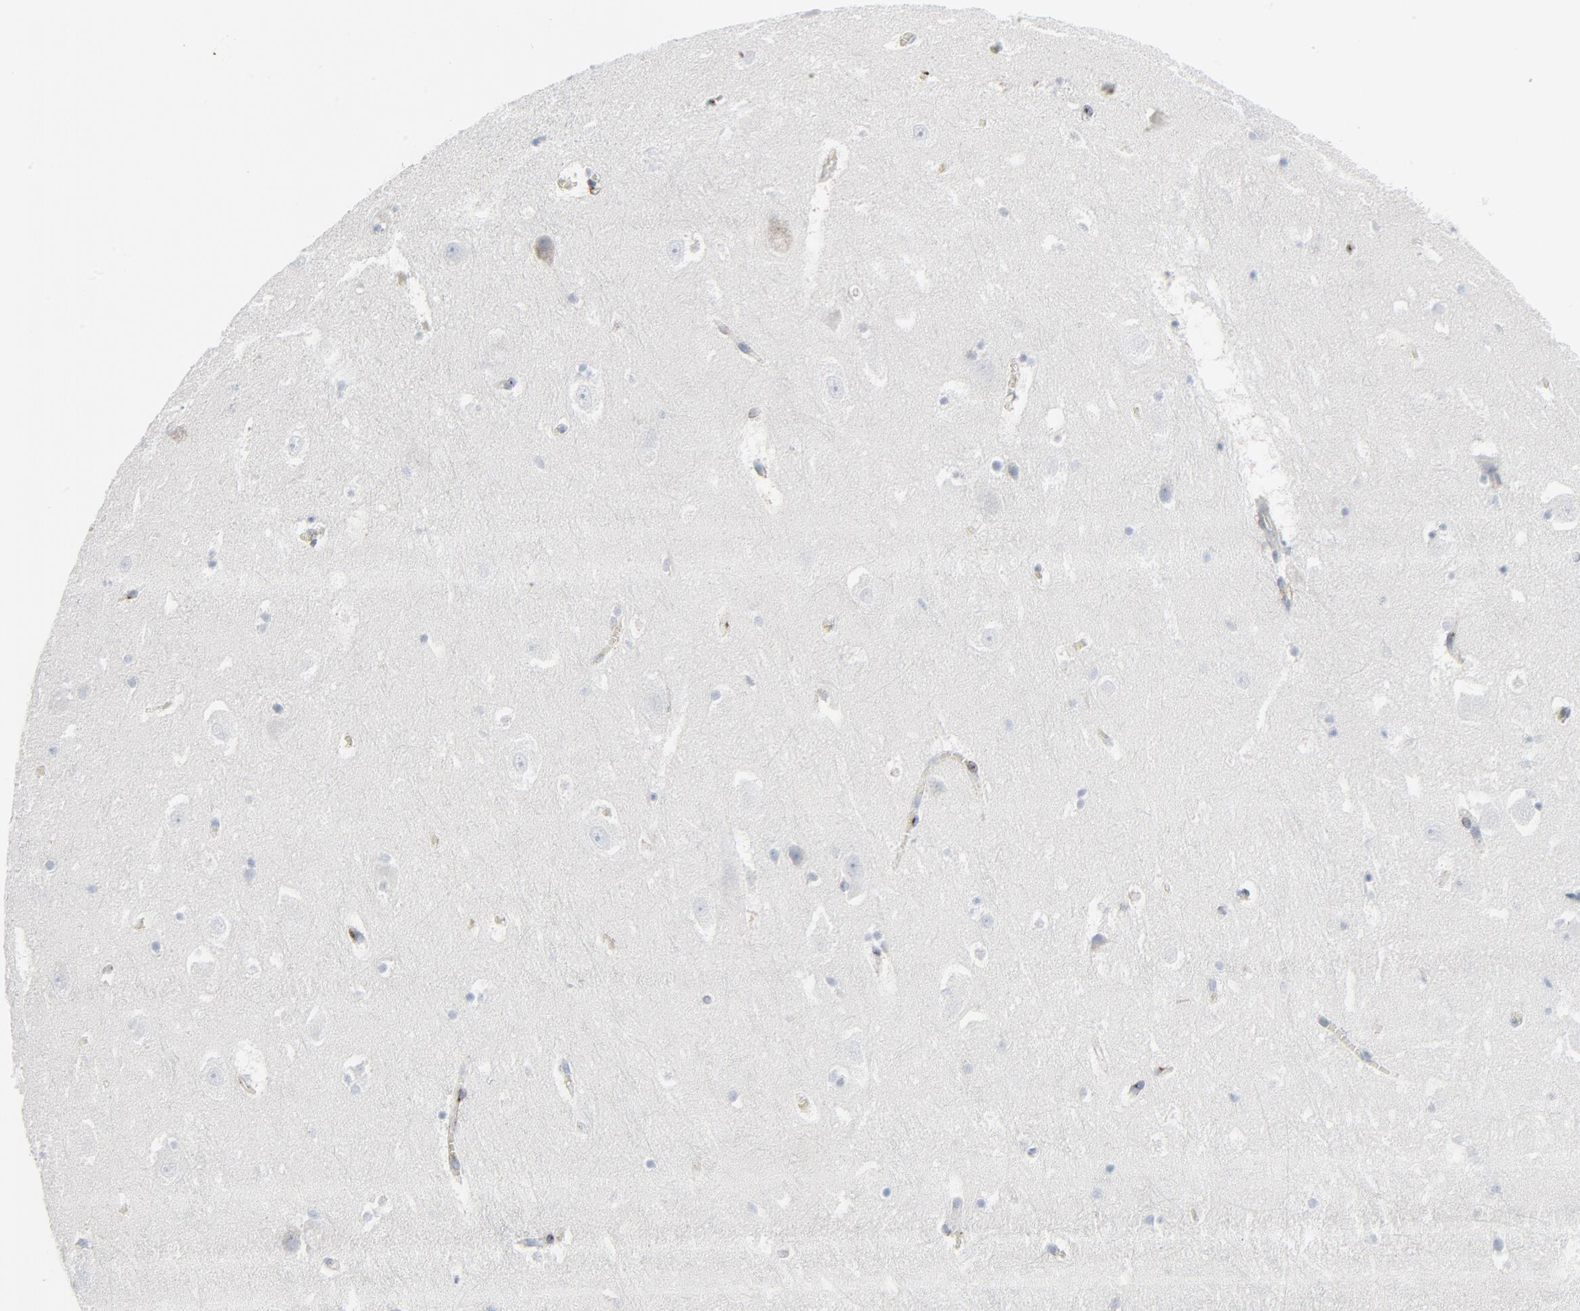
{"staining": {"intensity": "negative", "quantity": "none", "location": "none"}, "tissue": "hippocampus", "cell_type": "Glial cells", "image_type": "normal", "snomed": [{"axis": "morphology", "description": "Normal tissue, NOS"}, {"axis": "topography", "description": "Hippocampus"}], "caption": "The photomicrograph shows no significant positivity in glial cells of hippocampus. The staining is performed using DAB brown chromogen with nuclei counter-stained in using hematoxylin.", "gene": "BGN", "patient": {"sex": "male", "age": 45}}